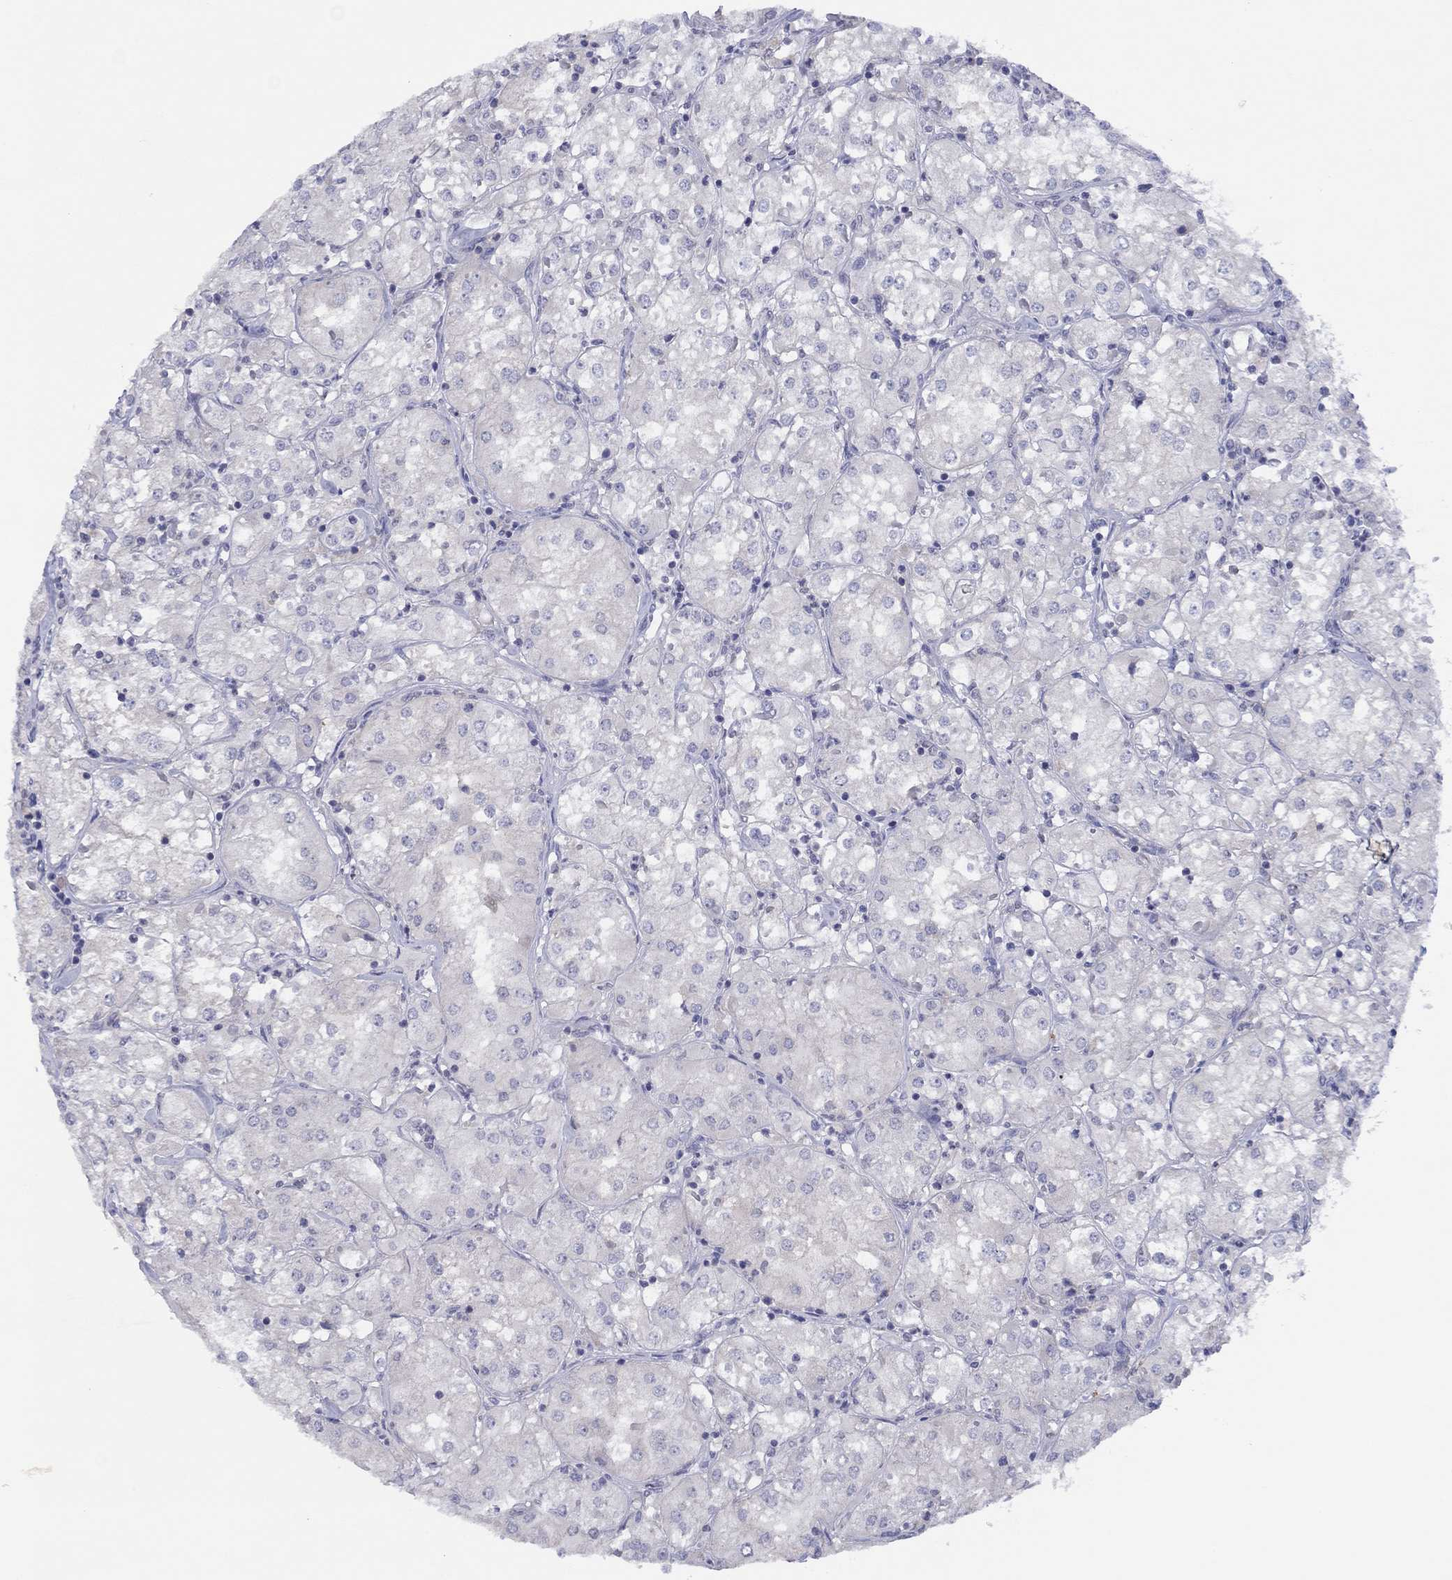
{"staining": {"intensity": "negative", "quantity": "none", "location": "none"}, "tissue": "renal cancer", "cell_type": "Tumor cells", "image_type": "cancer", "snomed": [{"axis": "morphology", "description": "Adenocarcinoma, NOS"}, {"axis": "topography", "description": "Kidney"}], "caption": "Immunohistochemistry (IHC) of human adenocarcinoma (renal) shows no staining in tumor cells.", "gene": "CYP2B6", "patient": {"sex": "male", "age": 77}}